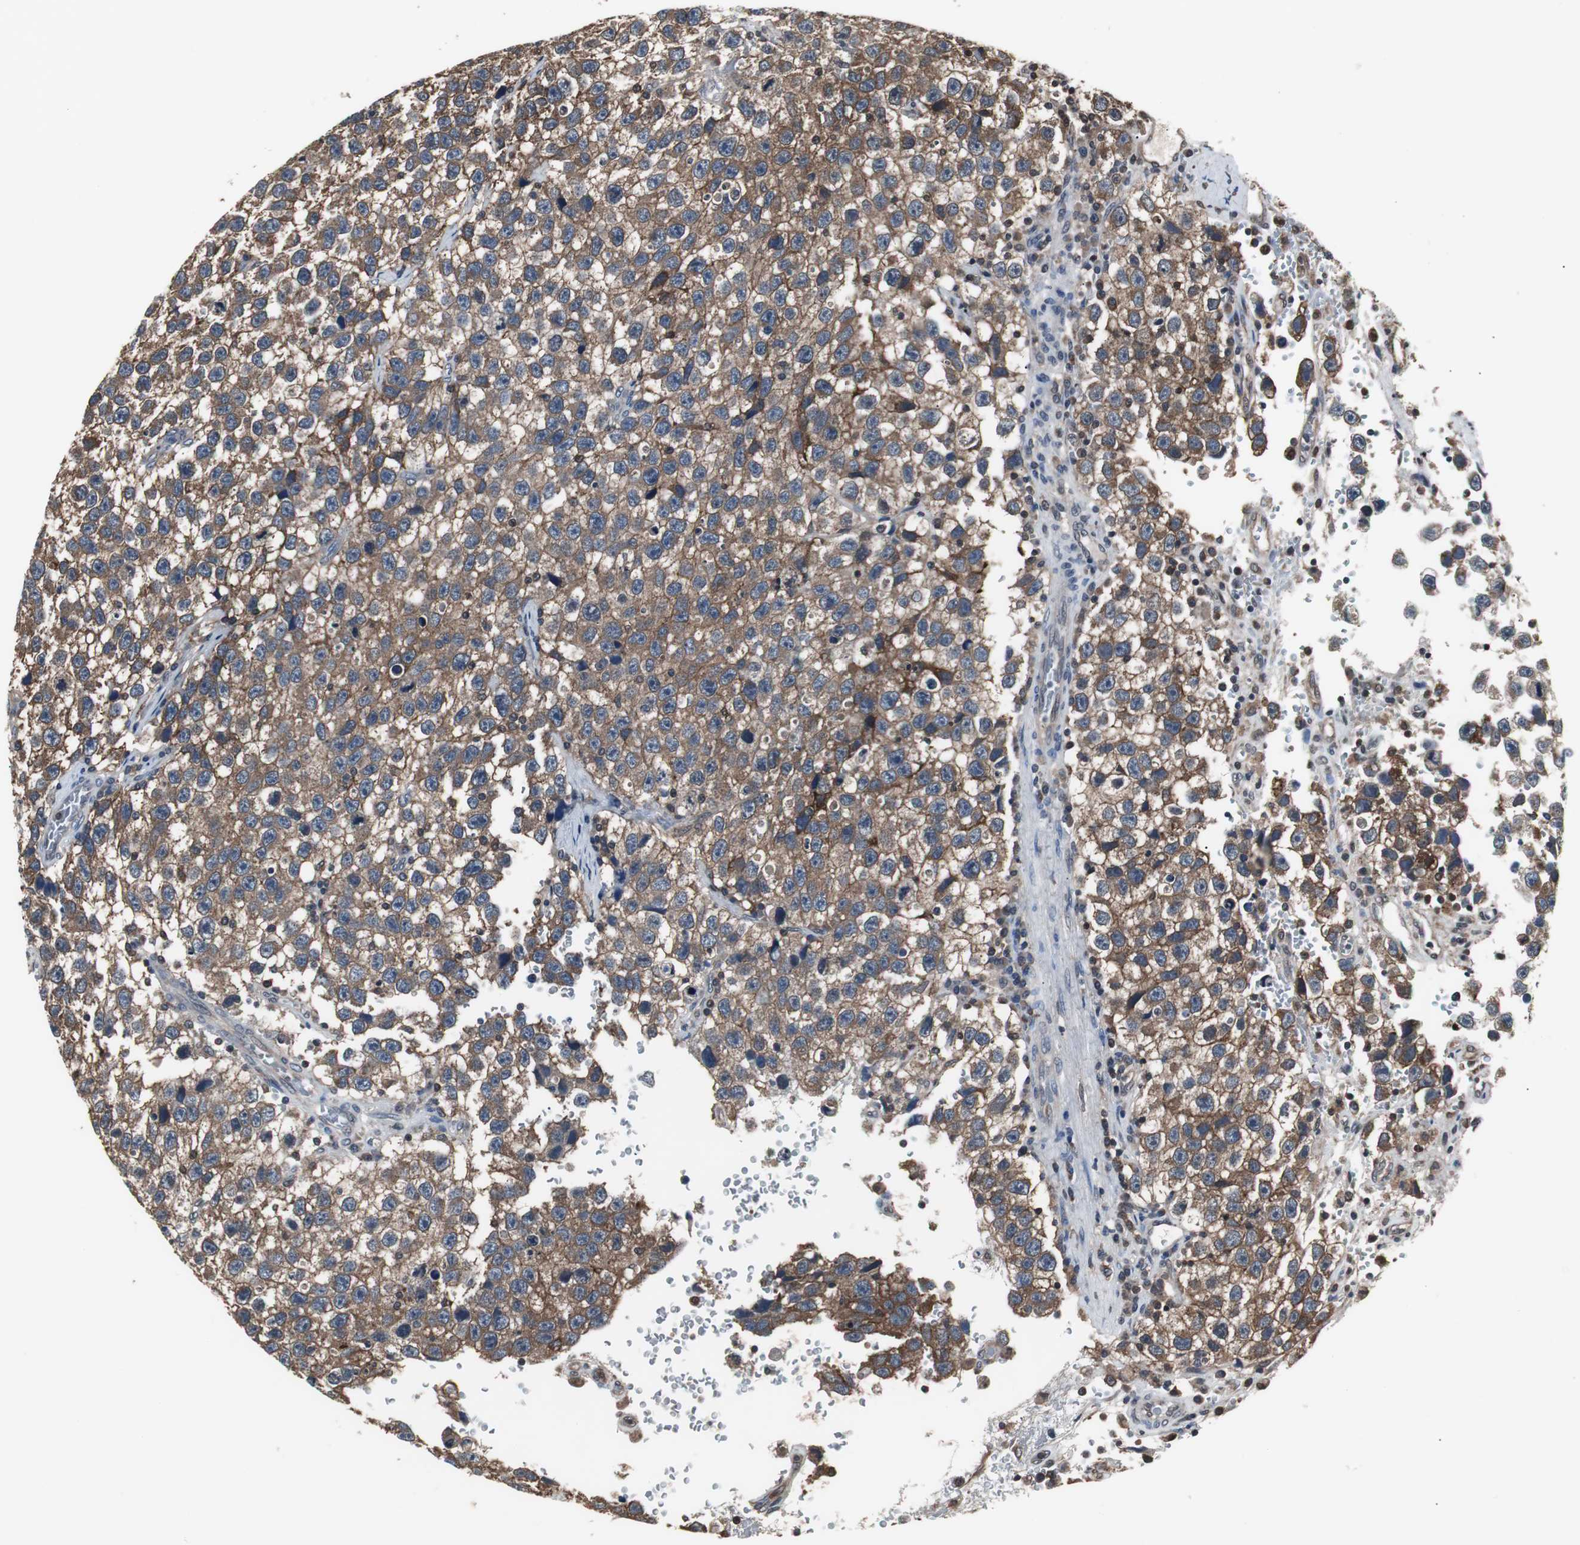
{"staining": {"intensity": "strong", "quantity": ">75%", "location": "cytoplasmic/membranous"}, "tissue": "testis cancer", "cell_type": "Tumor cells", "image_type": "cancer", "snomed": [{"axis": "morphology", "description": "Seminoma, NOS"}, {"axis": "topography", "description": "Testis"}], "caption": "Immunohistochemistry (IHC) of human testis cancer reveals high levels of strong cytoplasmic/membranous expression in approximately >75% of tumor cells.", "gene": "ZSCAN22", "patient": {"sex": "male", "age": 33}}